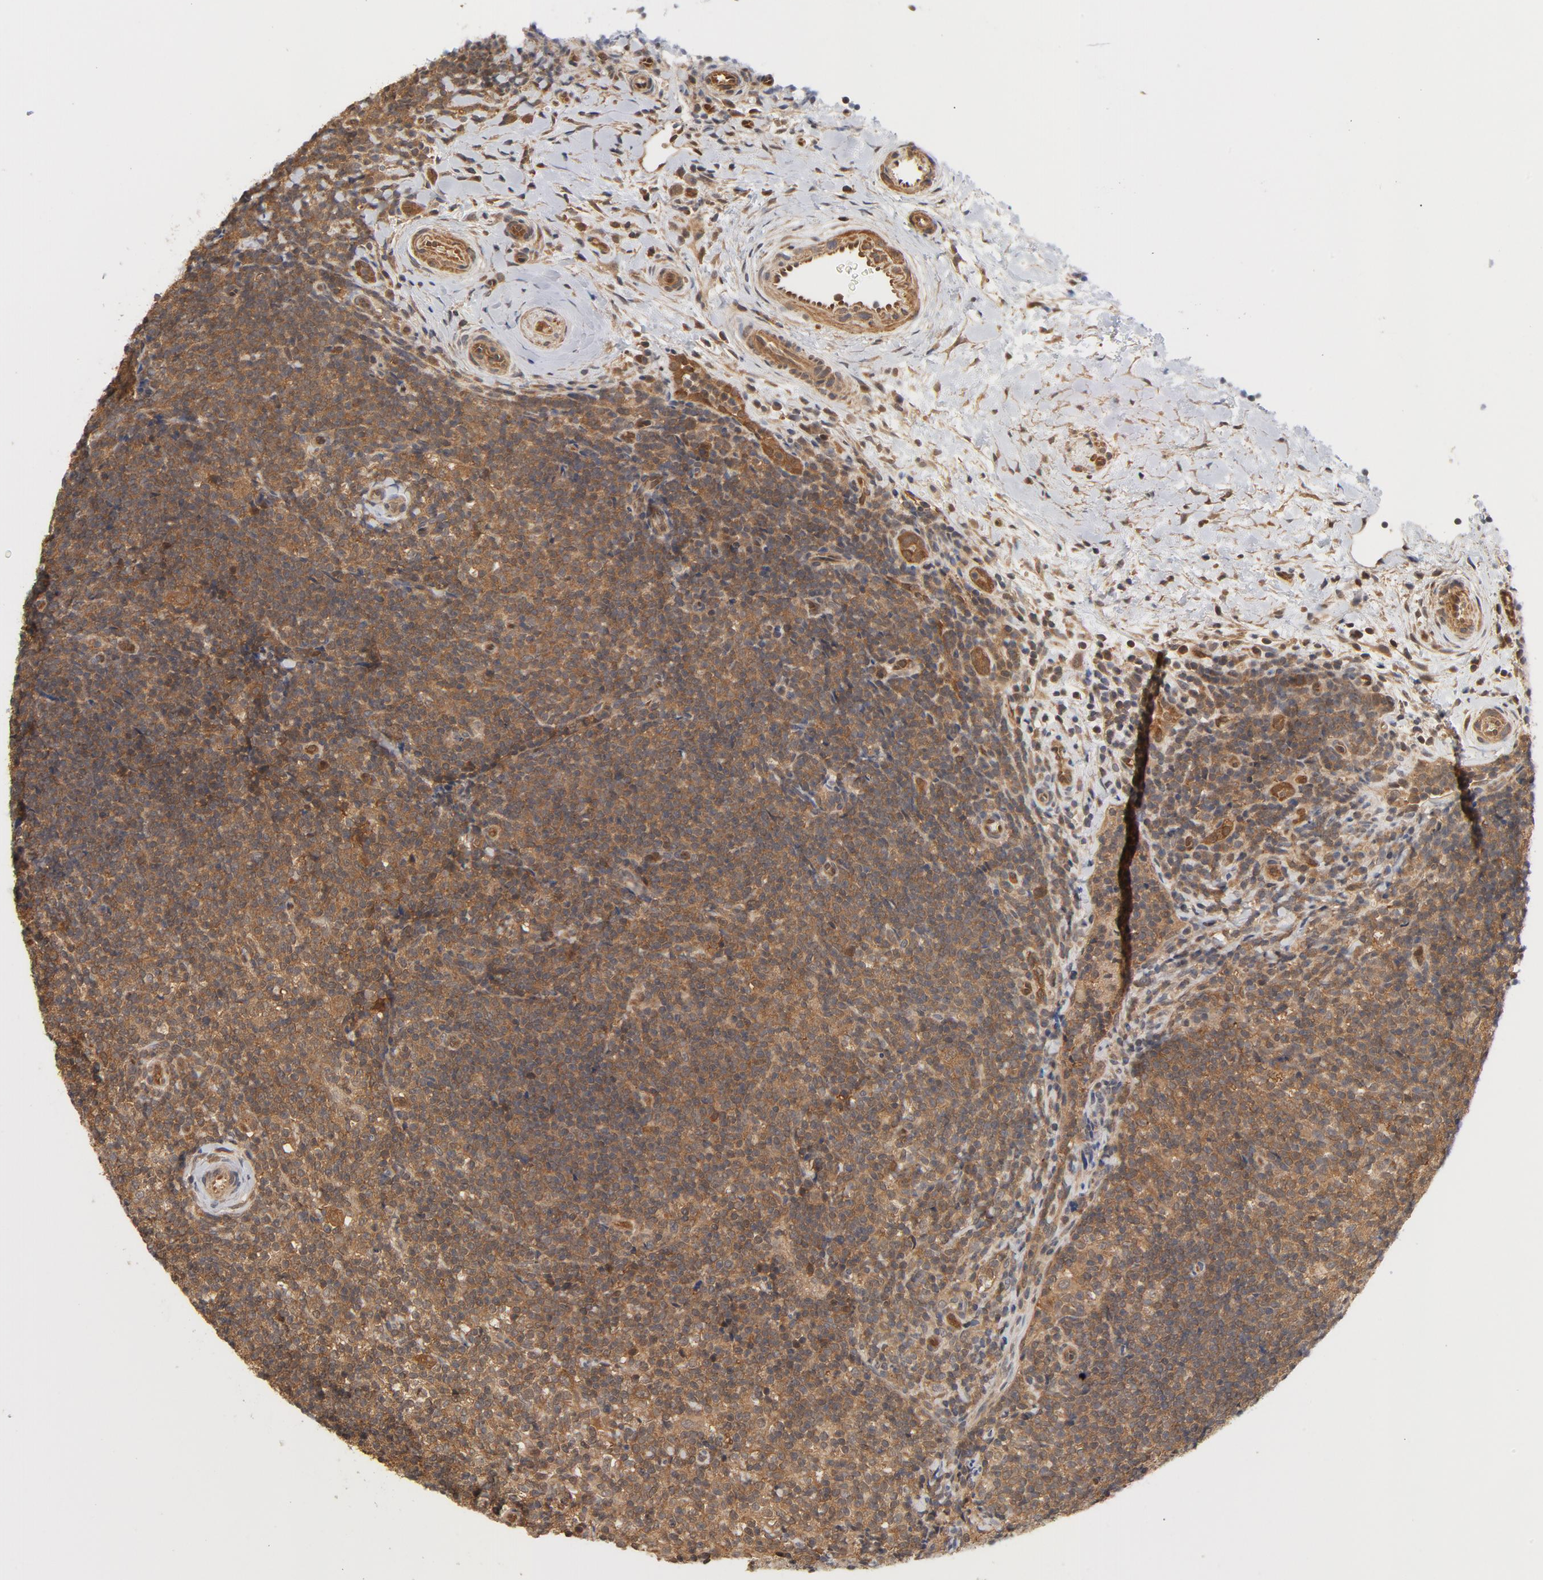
{"staining": {"intensity": "moderate", "quantity": "25%-75%", "location": "cytoplasmic/membranous"}, "tissue": "lymphoma", "cell_type": "Tumor cells", "image_type": "cancer", "snomed": [{"axis": "morphology", "description": "Malignant lymphoma, non-Hodgkin's type, Low grade"}, {"axis": "topography", "description": "Lymph node"}], "caption": "Immunohistochemical staining of human malignant lymphoma, non-Hodgkin's type (low-grade) reveals medium levels of moderate cytoplasmic/membranous protein positivity in approximately 25%-75% of tumor cells.", "gene": "CDC37", "patient": {"sex": "female", "age": 76}}